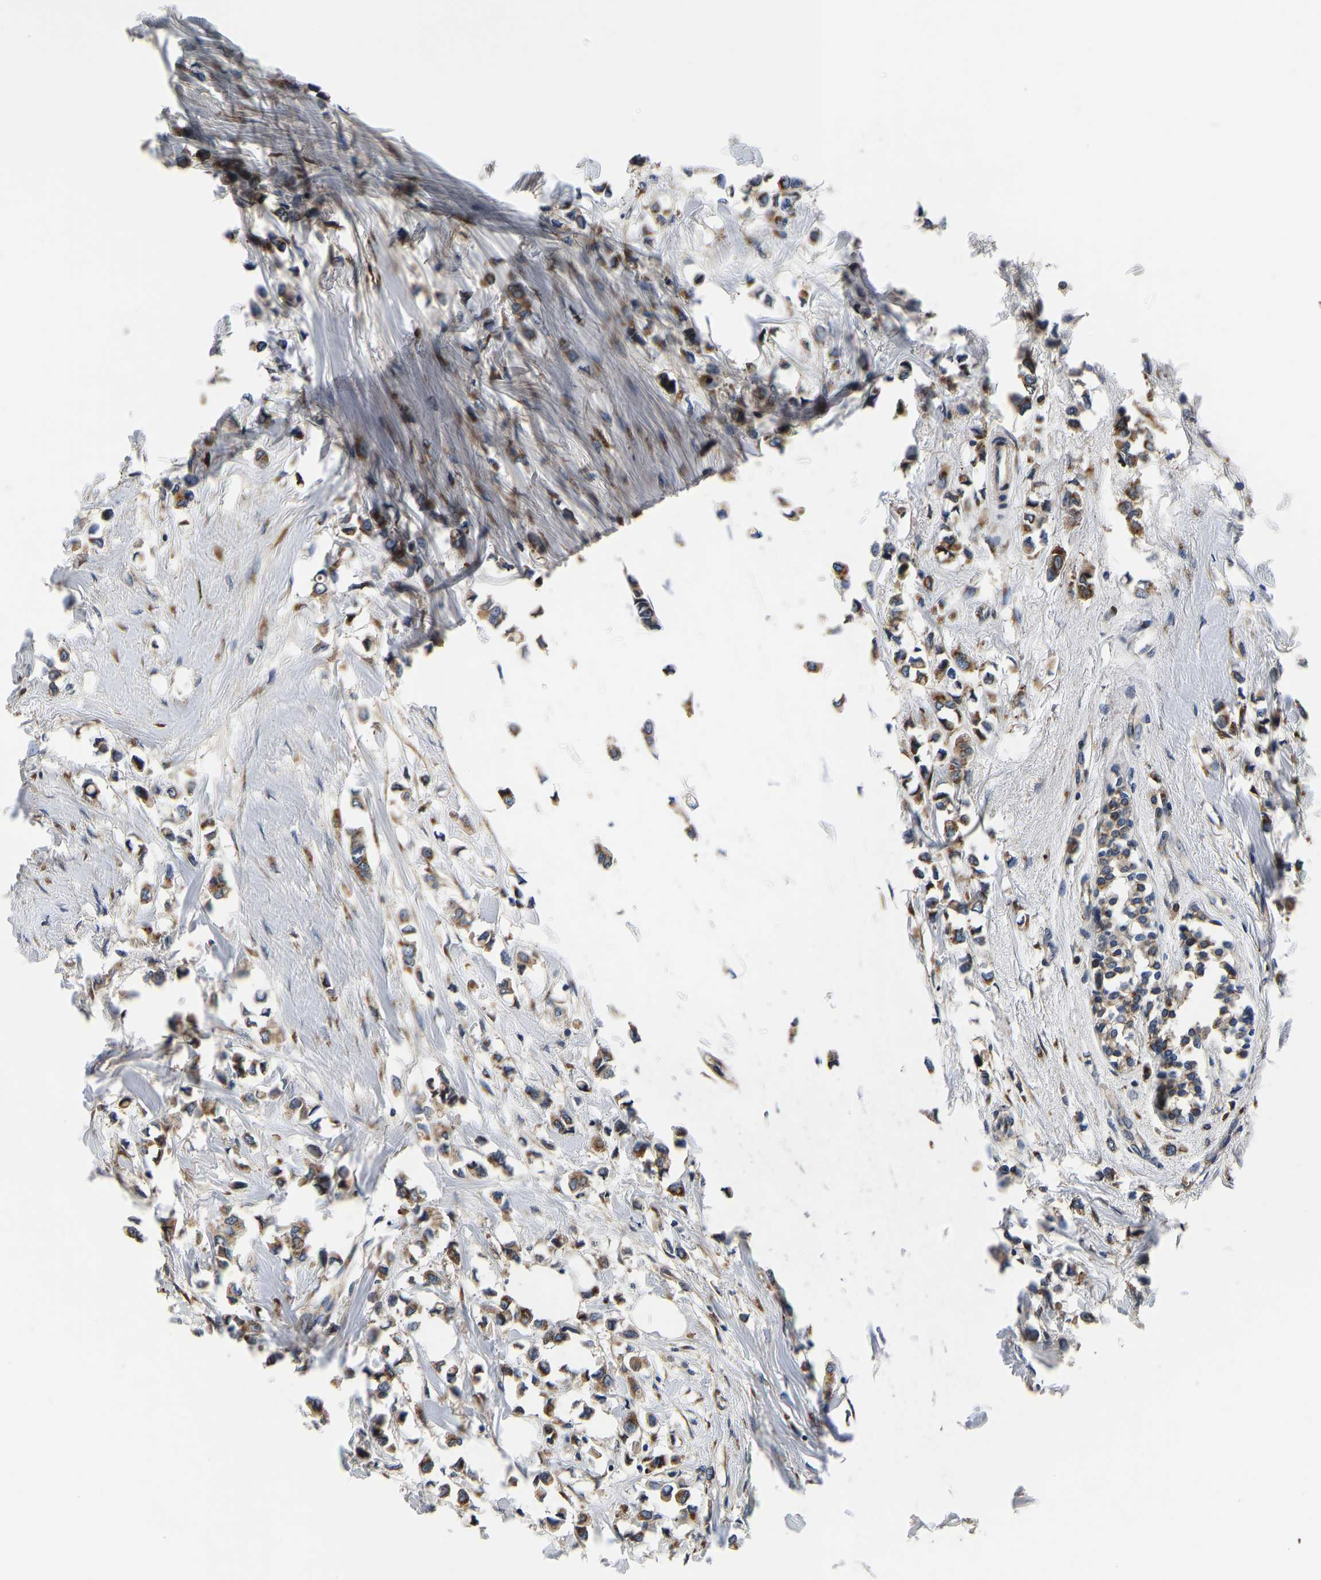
{"staining": {"intensity": "moderate", "quantity": ">75%", "location": "cytoplasmic/membranous"}, "tissue": "breast cancer", "cell_type": "Tumor cells", "image_type": "cancer", "snomed": [{"axis": "morphology", "description": "Lobular carcinoma"}, {"axis": "topography", "description": "Breast"}], "caption": "Immunohistochemistry (IHC) of human breast cancer (lobular carcinoma) demonstrates medium levels of moderate cytoplasmic/membranous positivity in about >75% of tumor cells. (IHC, brightfield microscopy, high magnification).", "gene": "RABAC1", "patient": {"sex": "female", "age": 51}}